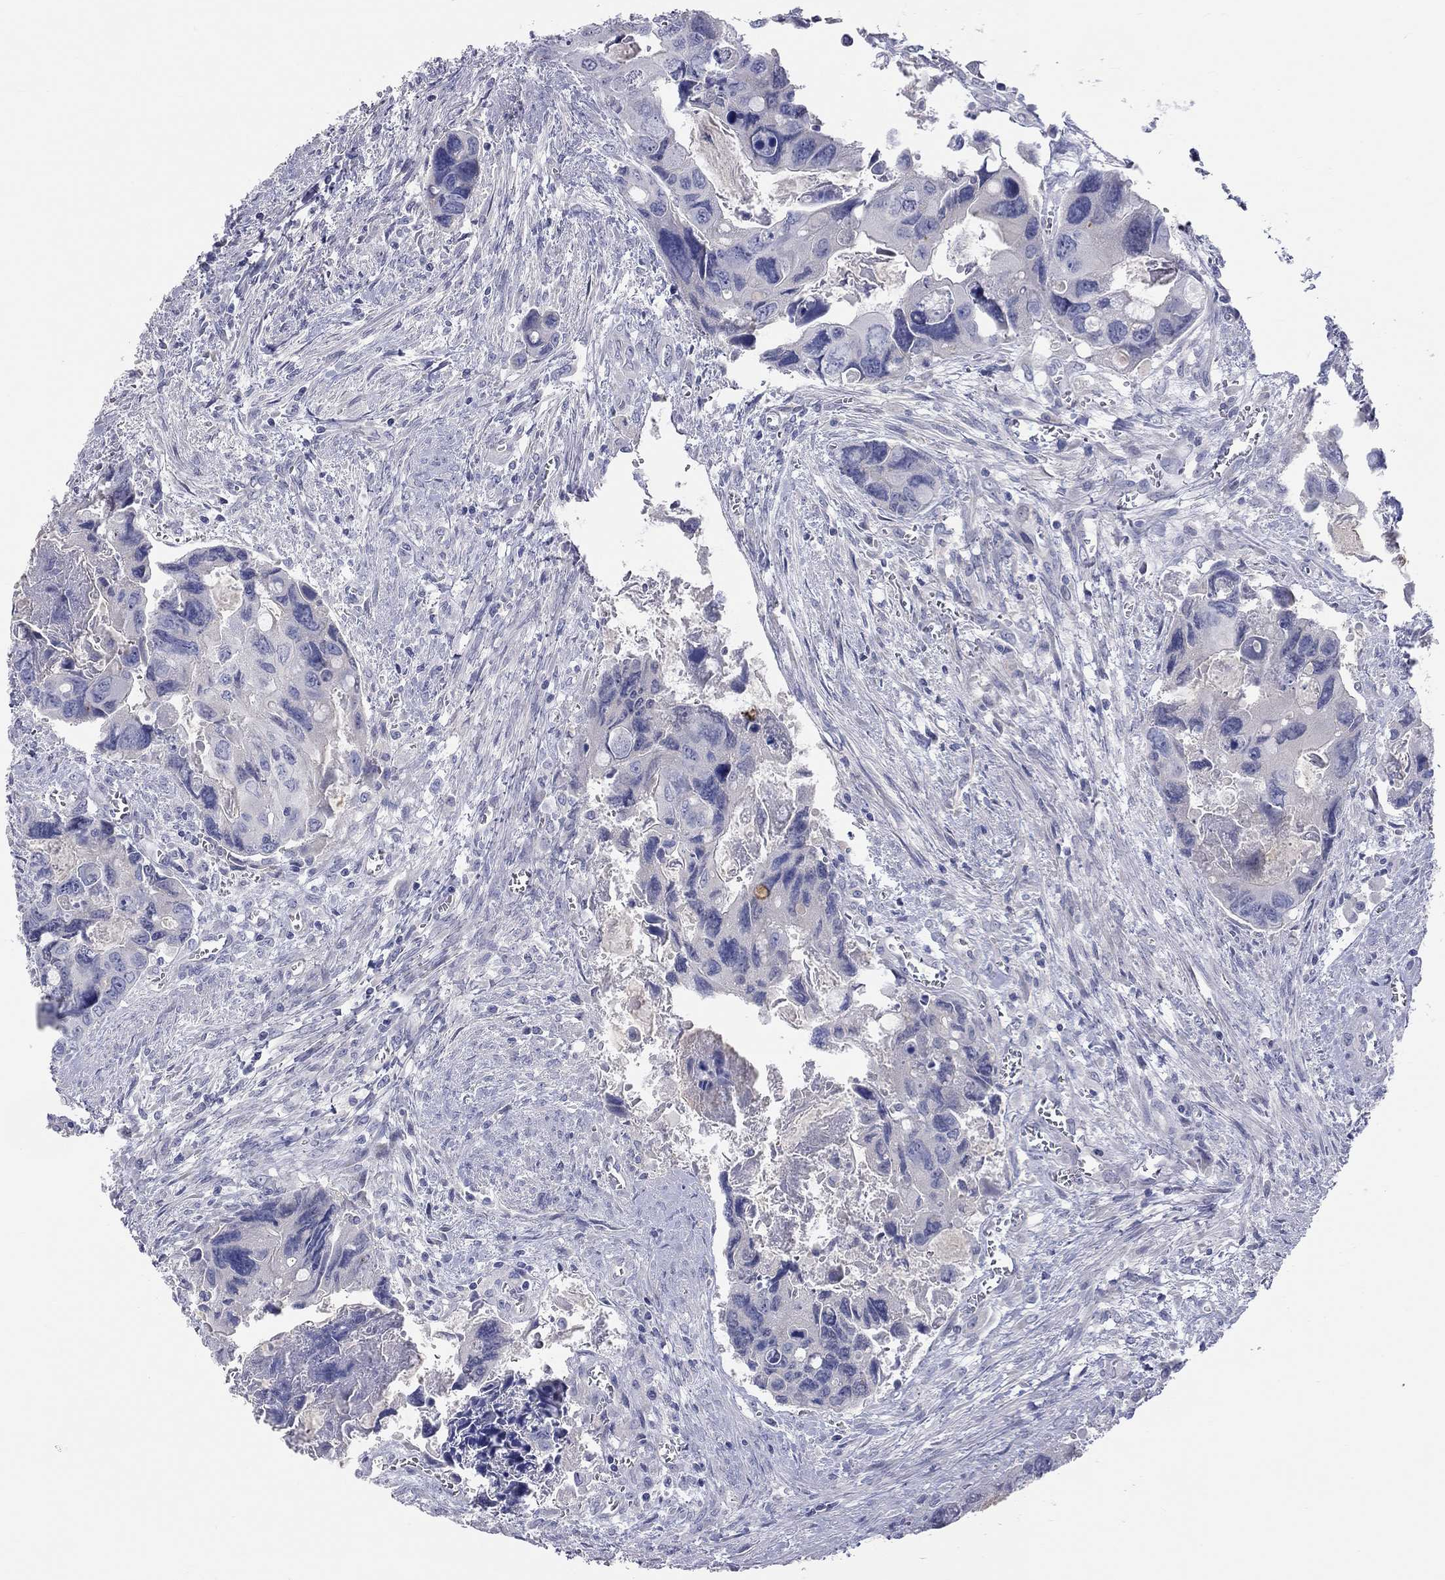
{"staining": {"intensity": "negative", "quantity": "none", "location": "none"}, "tissue": "colorectal cancer", "cell_type": "Tumor cells", "image_type": "cancer", "snomed": [{"axis": "morphology", "description": "Adenocarcinoma, NOS"}, {"axis": "topography", "description": "Rectum"}], "caption": "Tumor cells are negative for protein expression in human colorectal adenocarcinoma.", "gene": "ST7L", "patient": {"sex": "male", "age": 62}}